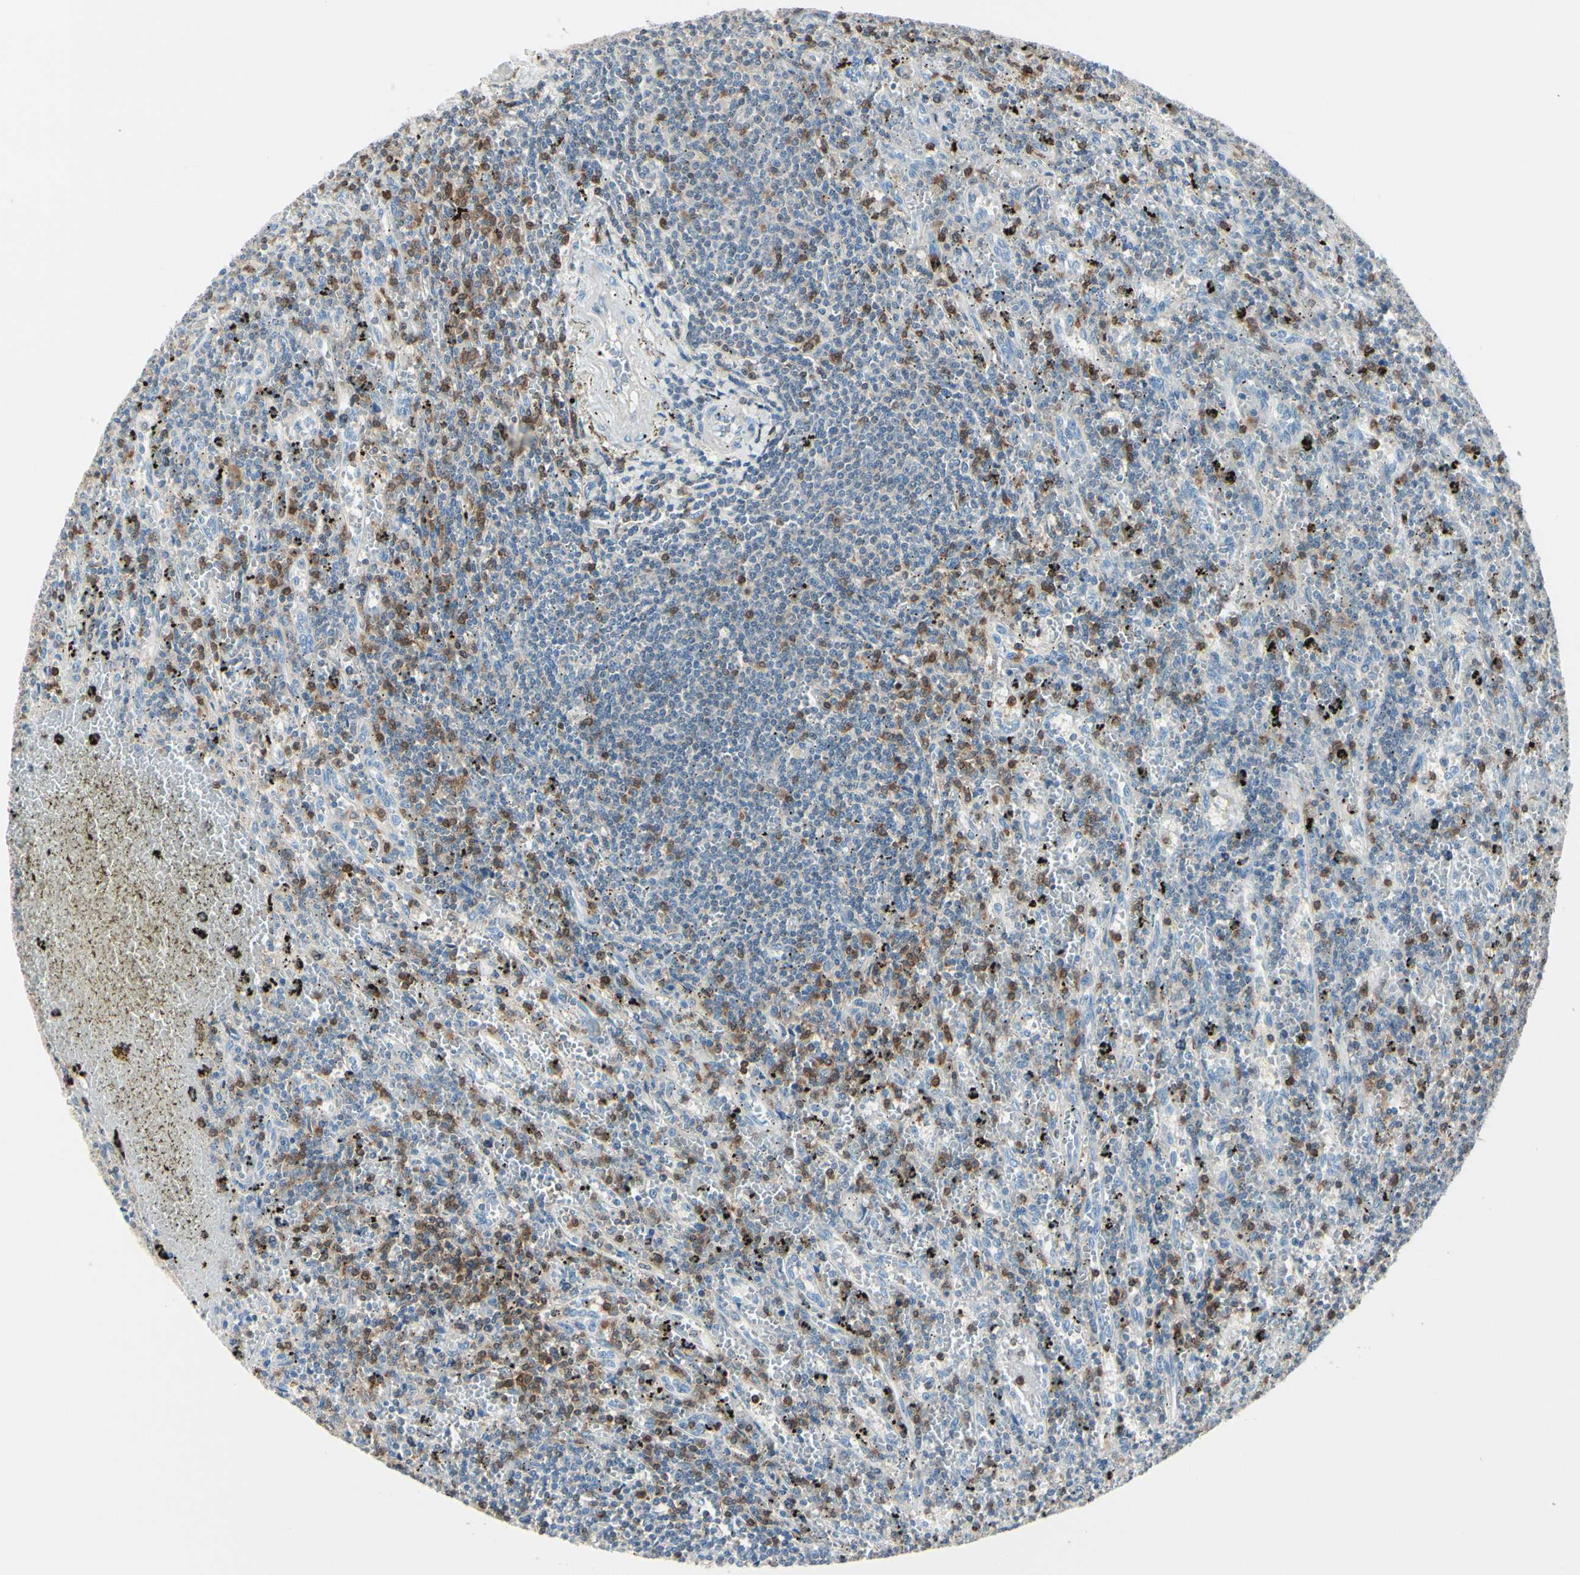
{"staining": {"intensity": "negative", "quantity": "none", "location": "none"}, "tissue": "lymphoma", "cell_type": "Tumor cells", "image_type": "cancer", "snomed": [{"axis": "morphology", "description": "Malignant lymphoma, non-Hodgkin's type, Low grade"}, {"axis": "topography", "description": "Spleen"}], "caption": "Immunohistochemical staining of low-grade malignant lymphoma, non-Hodgkin's type reveals no significant expression in tumor cells.", "gene": "SLC9A3R1", "patient": {"sex": "male", "age": 76}}